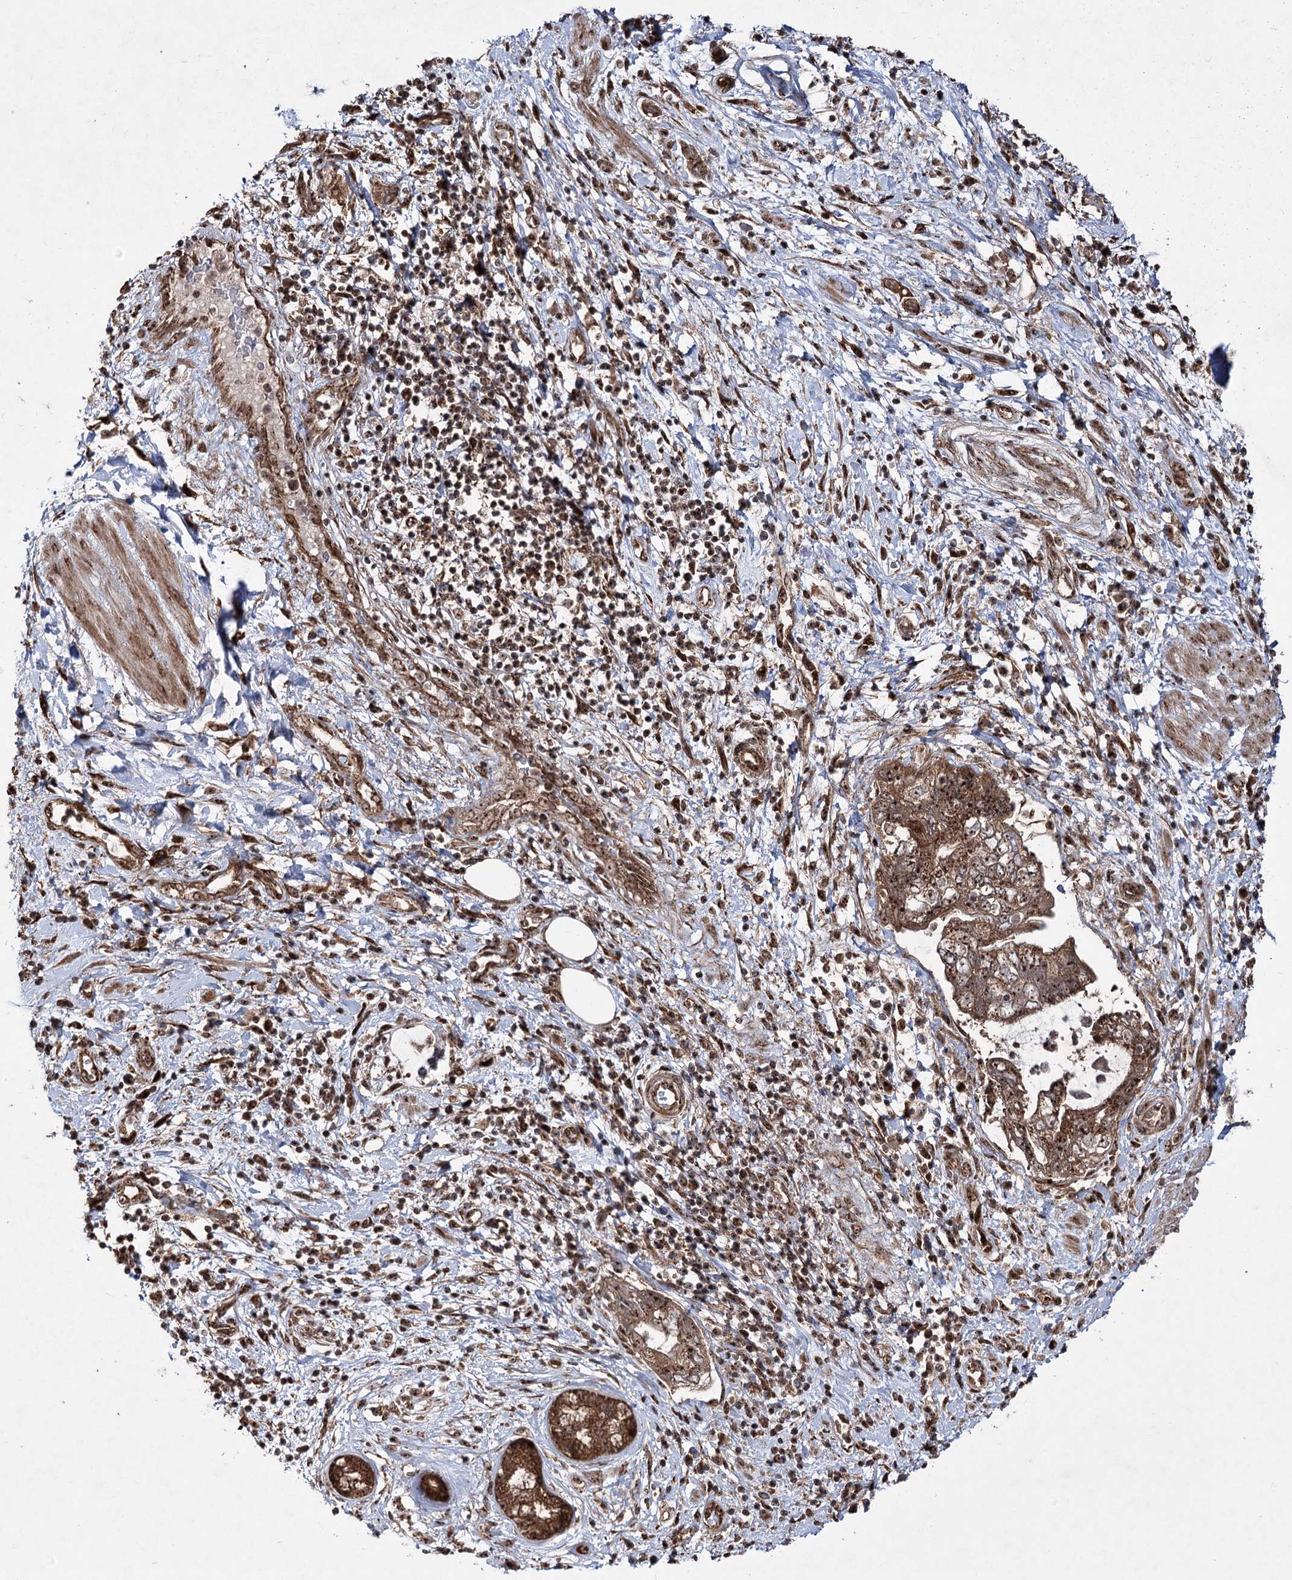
{"staining": {"intensity": "moderate", "quantity": ">75%", "location": "cytoplasmic/membranous,nuclear"}, "tissue": "pancreatic cancer", "cell_type": "Tumor cells", "image_type": "cancer", "snomed": [{"axis": "morphology", "description": "Adenocarcinoma, NOS"}, {"axis": "topography", "description": "Pancreas"}], "caption": "IHC photomicrograph of neoplastic tissue: adenocarcinoma (pancreatic) stained using IHC reveals medium levels of moderate protein expression localized specifically in the cytoplasmic/membranous and nuclear of tumor cells, appearing as a cytoplasmic/membranous and nuclear brown color.", "gene": "SERINC5", "patient": {"sex": "female", "age": 73}}